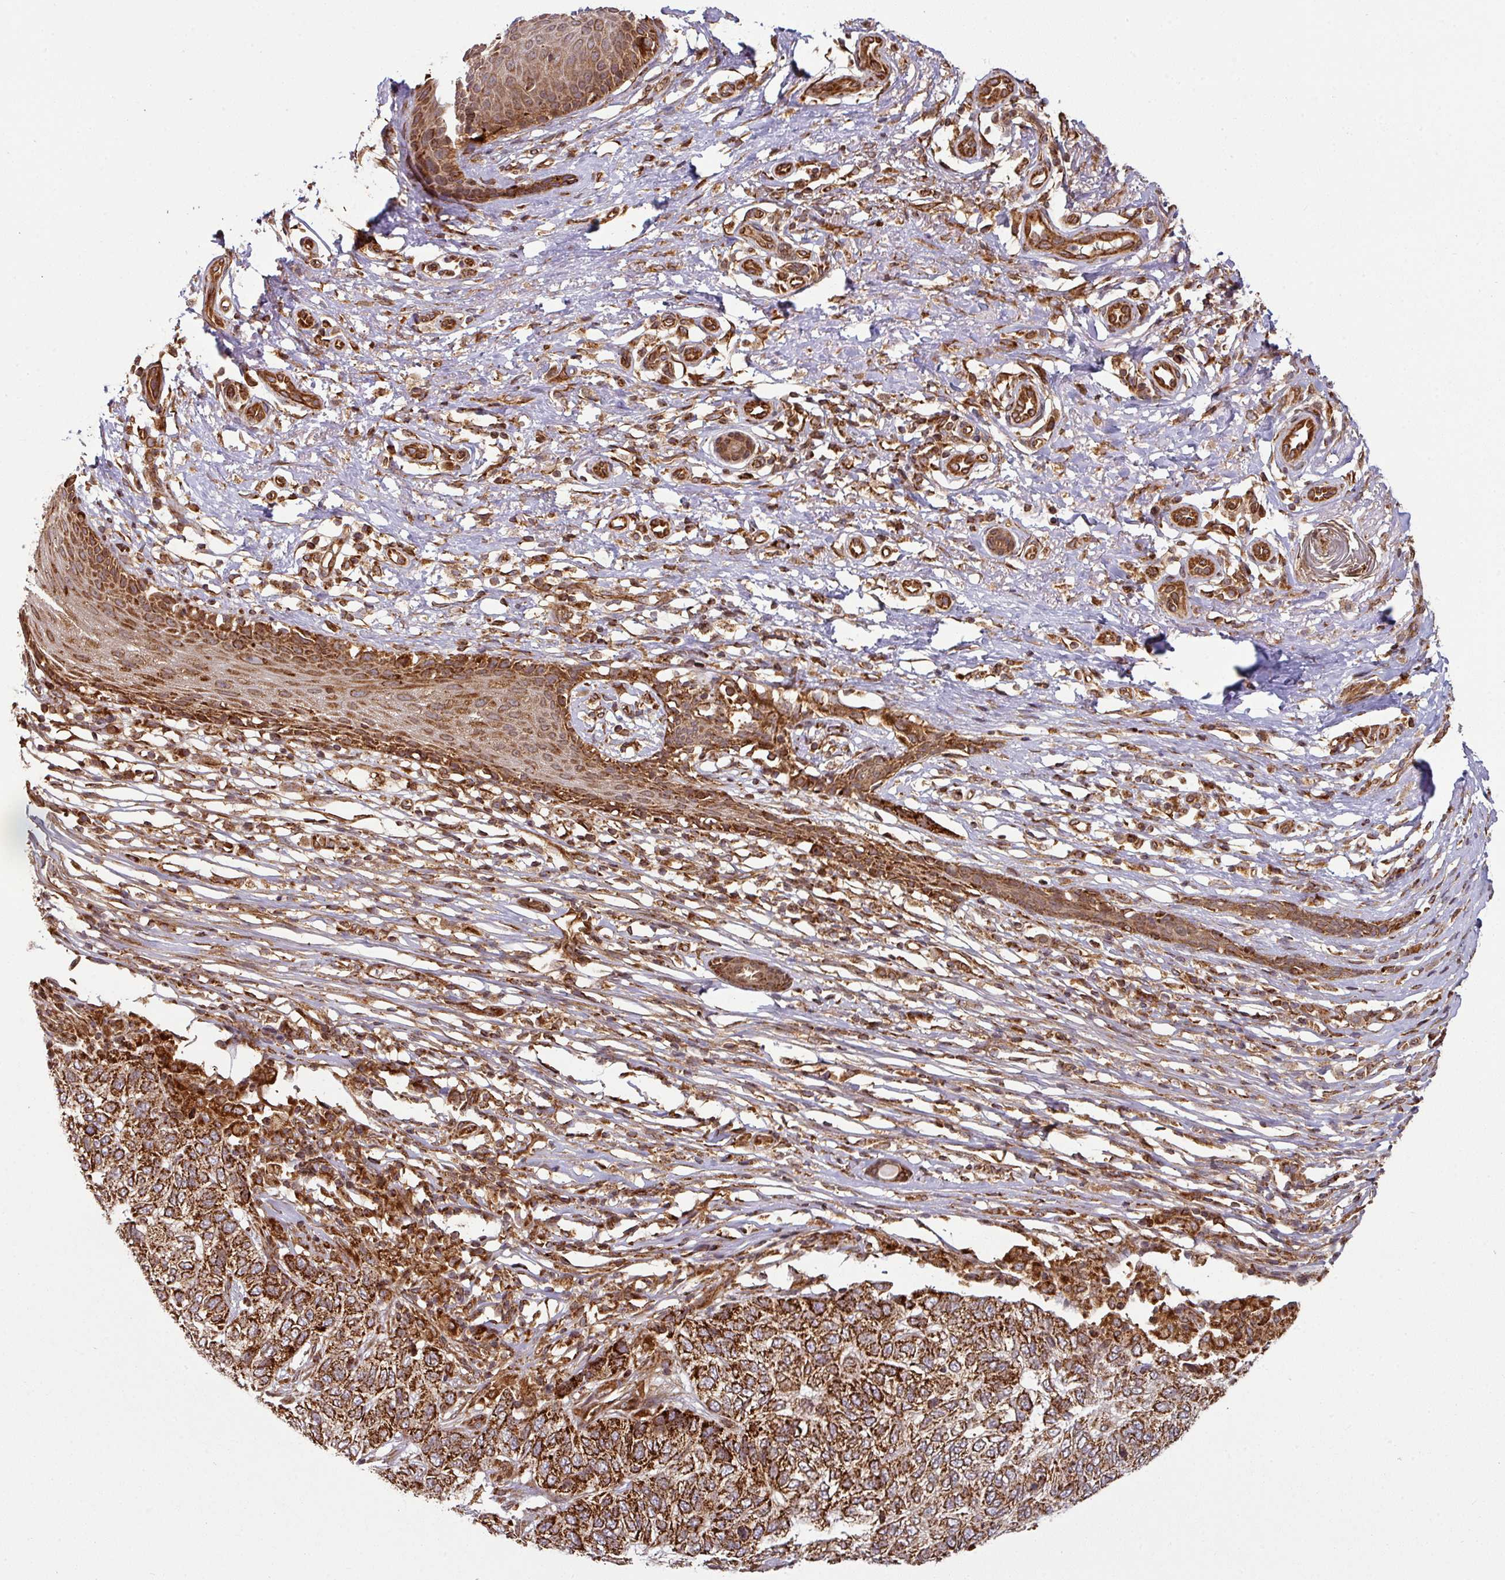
{"staining": {"intensity": "strong", "quantity": ">75%", "location": "cytoplasmic/membranous"}, "tissue": "skin cancer", "cell_type": "Tumor cells", "image_type": "cancer", "snomed": [{"axis": "morphology", "description": "Basal cell carcinoma"}, {"axis": "topography", "description": "Skin"}], "caption": "This histopathology image displays immunohistochemistry staining of human skin basal cell carcinoma, with high strong cytoplasmic/membranous expression in approximately >75% of tumor cells.", "gene": "TRAP1", "patient": {"sex": "female", "age": 65}}